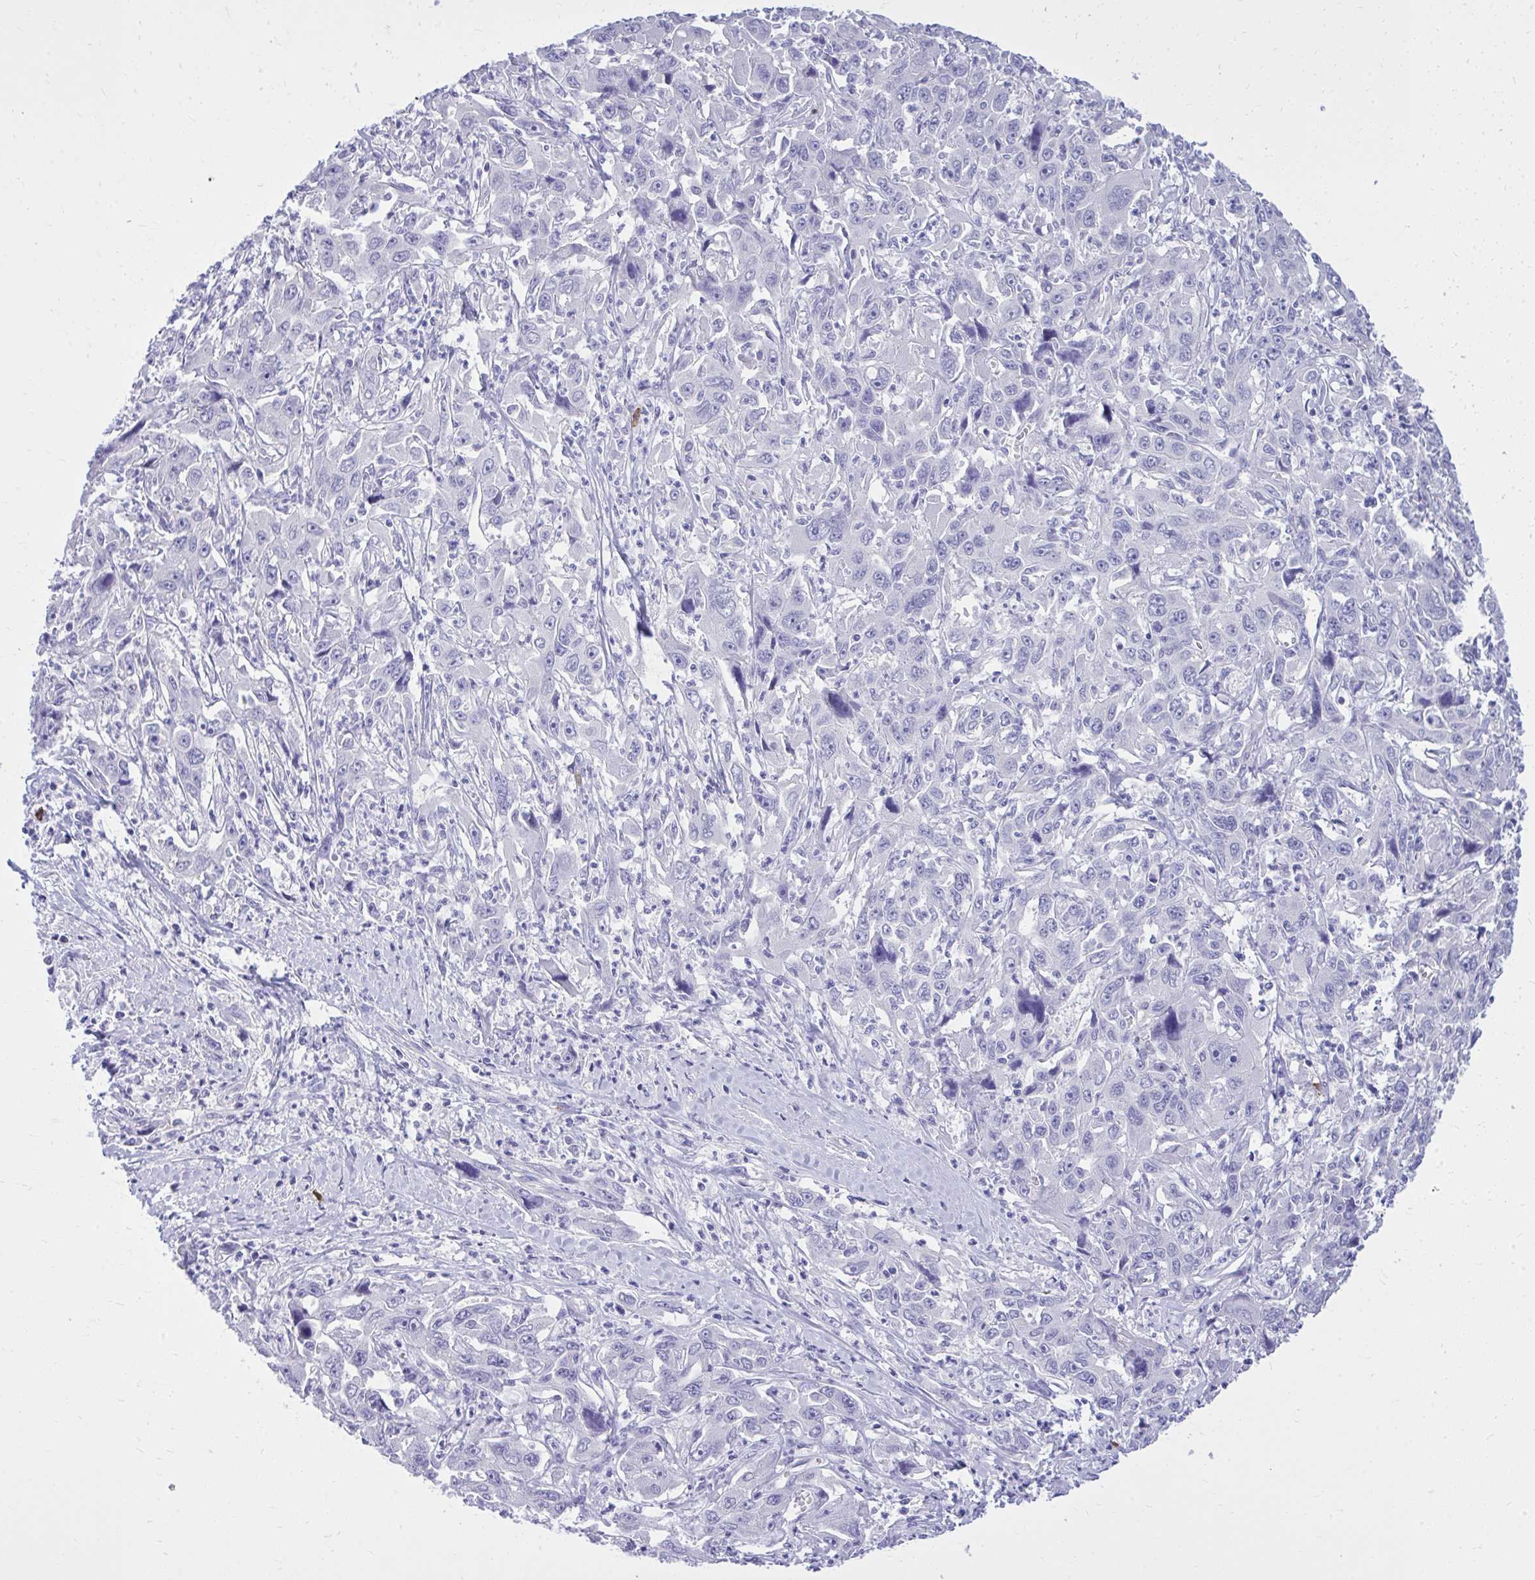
{"staining": {"intensity": "negative", "quantity": "none", "location": "none"}, "tissue": "liver cancer", "cell_type": "Tumor cells", "image_type": "cancer", "snomed": [{"axis": "morphology", "description": "Carcinoma, Hepatocellular, NOS"}, {"axis": "topography", "description": "Liver"}], "caption": "Tumor cells show no significant protein expression in liver cancer (hepatocellular carcinoma). (DAB (3,3'-diaminobenzidine) IHC visualized using brightfield microscopy, high magnification).", "gene": "PSD", "patient": {"sex": "male", "age": 63}}